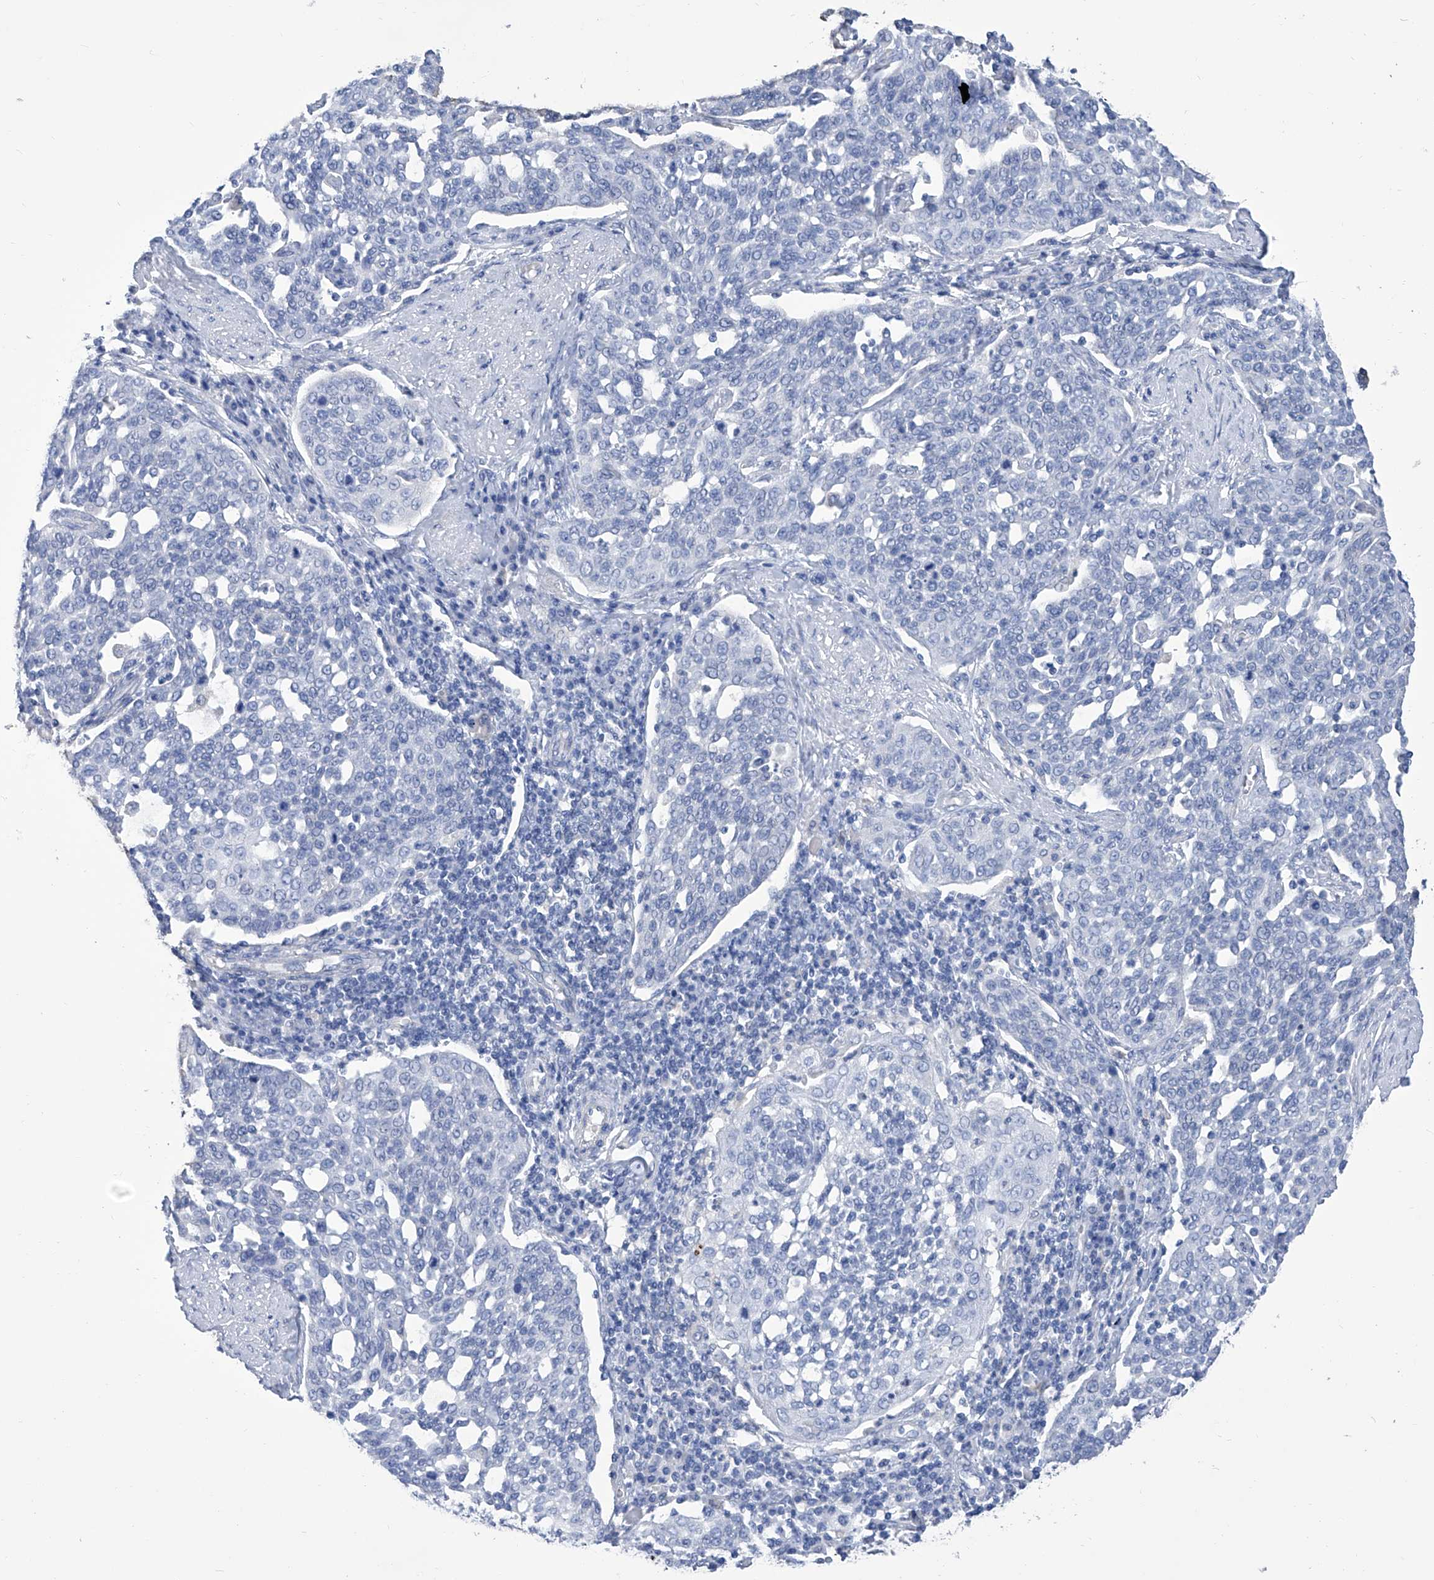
{"staining": {"intensity": "negative", "quantity": "none", "location": "none"}, "tissue": "cervical cancer", "cell_type": "Tumor cells", "image_type": "cancer", "snomed": [{"axis": "morphology", "description": "Squamous cell carcinoma, NOS"}, {"axis": "topography", "description": "Cervix"}], "caption": "Immunohistochemistry (IHC) photomicrograph of neoplastic tissue: human squamous cell carcinoma (cervical) stained with DAB shows no significant protein staining in tumor cells.", "gene": "SMS", "patient": {"sex": "female", "age": 34}}